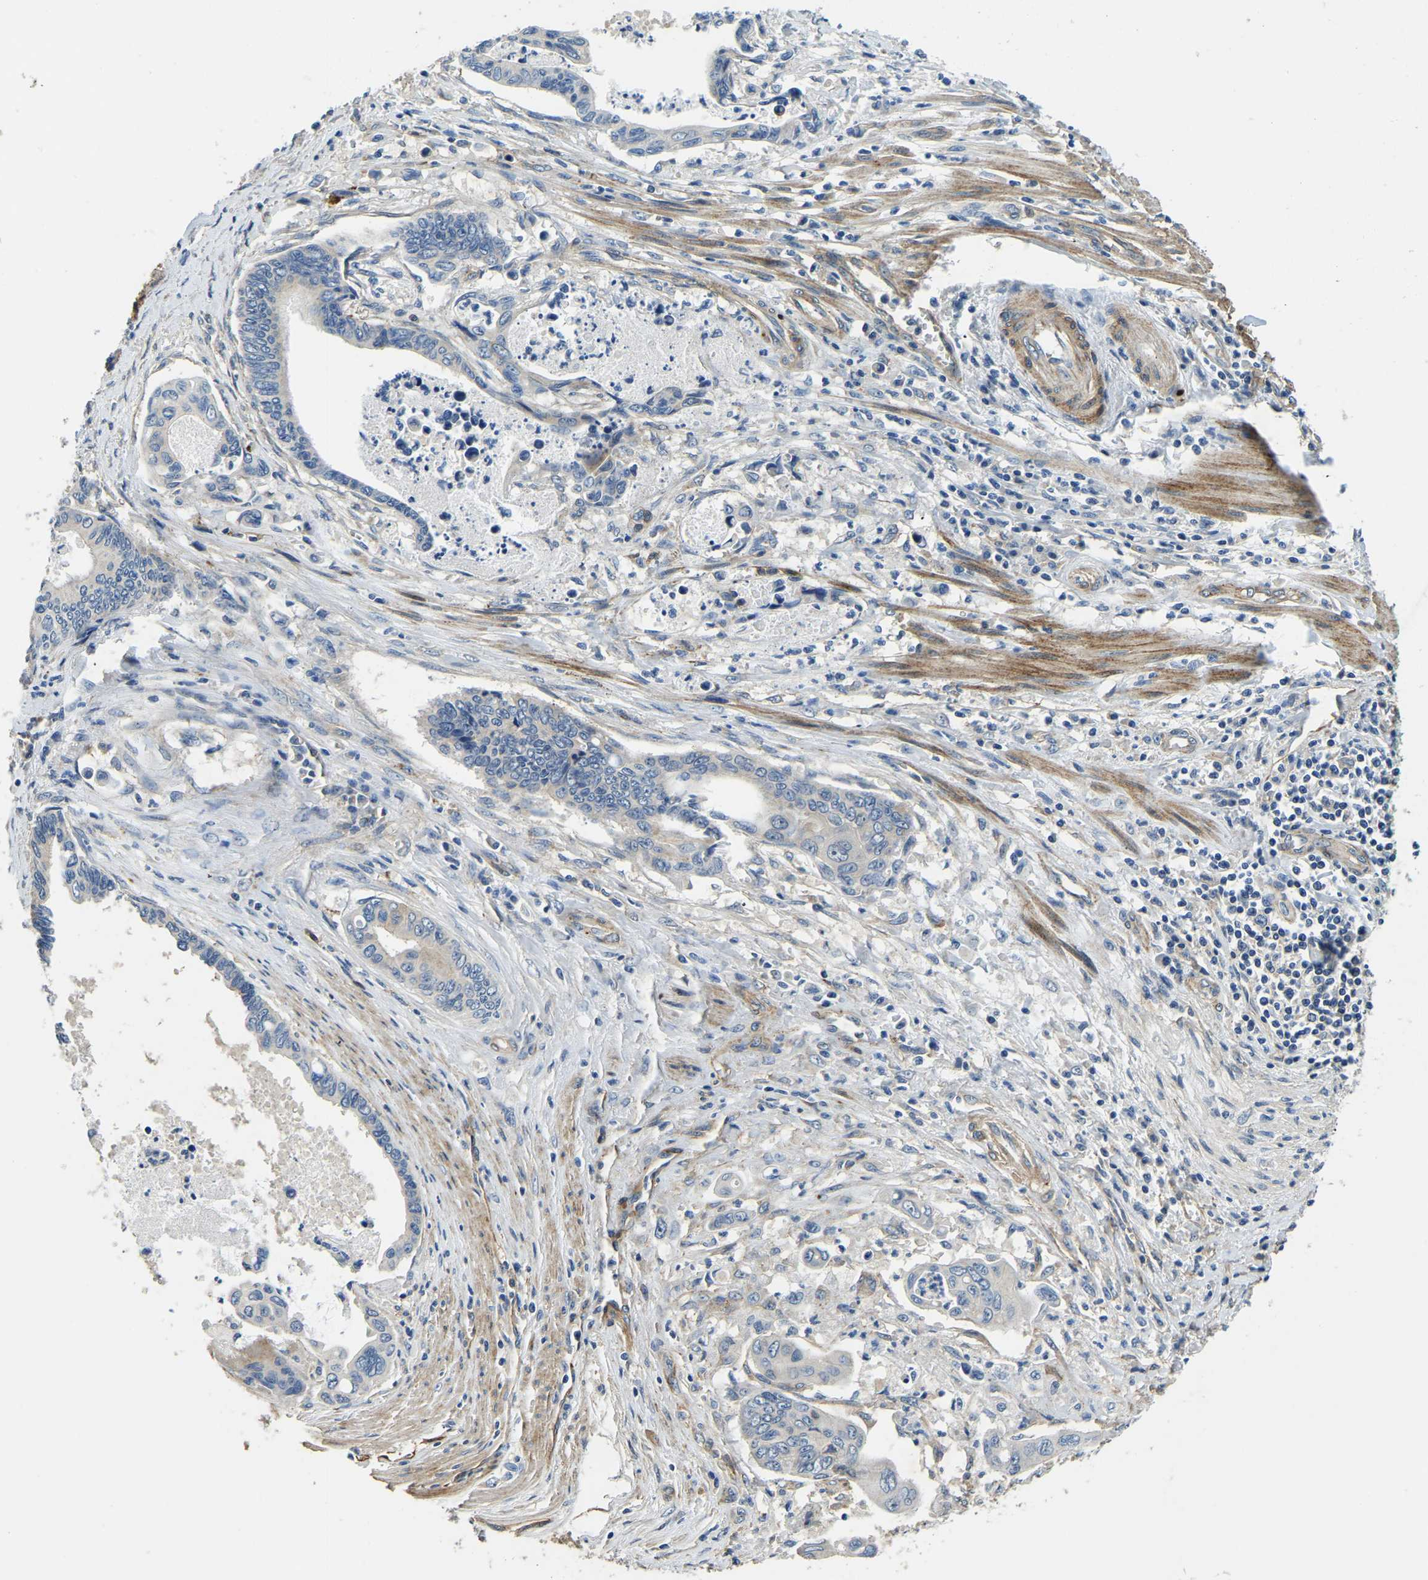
{"staining": {"intensity": "negative", "quantity": "none", "location": "none"}, "tissue": "pancreatic cancer", "cell_type": "Tumor cells", "image_type": "cancer", "snomed": [{"axis": "morphology", "description": "Adenocarcinoma, NOS"}, {"axis": "topography", "description": "Pancreas"}], "caption": "DAB (3,3'-diaminobenzidine) immunohistochemical staining of human pancreatic cancer reveals no significant staining in tumor cells.", "gene": "RNF39", "patient": {"sex": "female", "age": 70}}